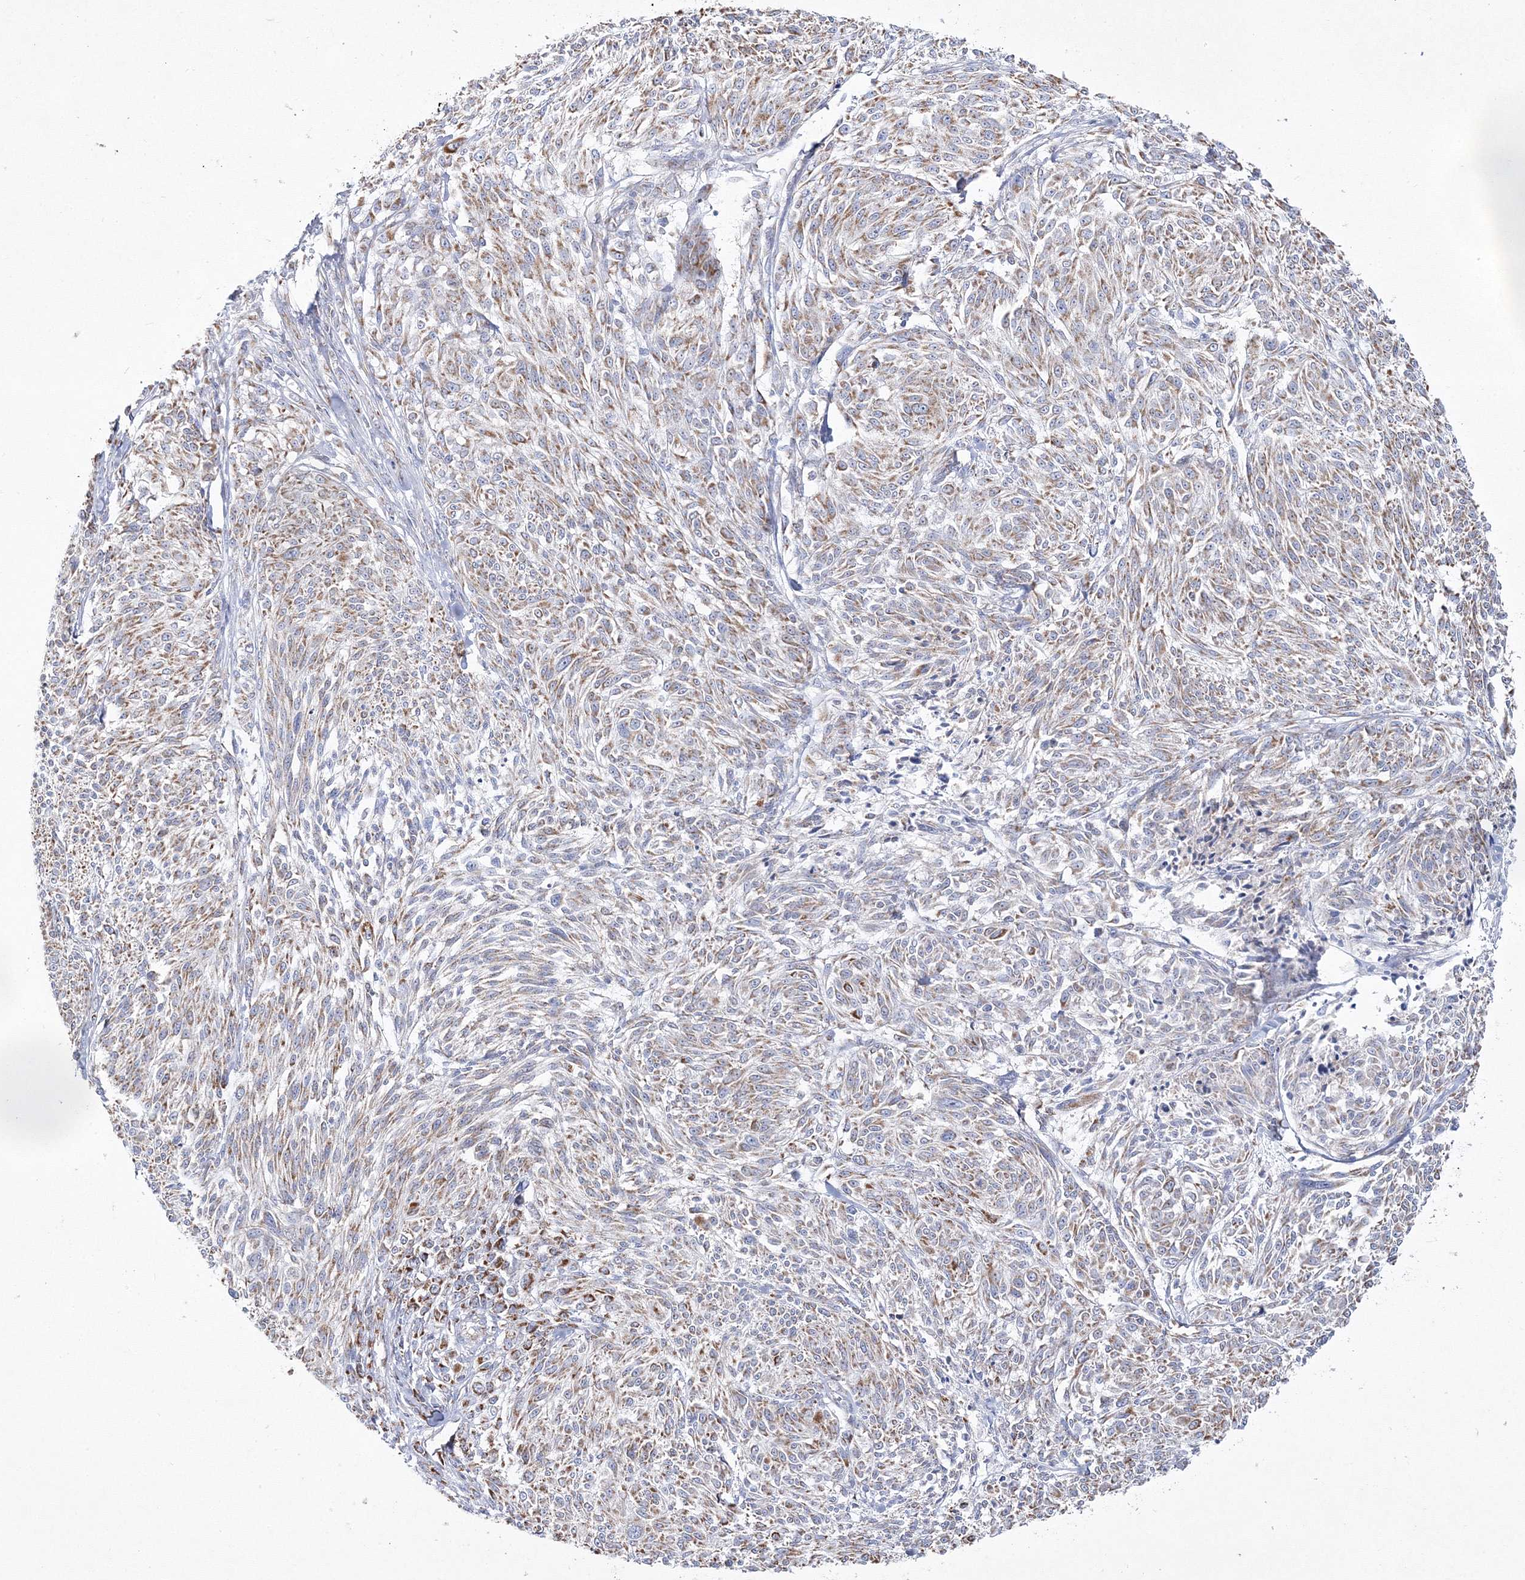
{"staining": {"intensity": "moderate", "quantity": "25%-75%", "location": "cytoplasmic/membranous"}, "tissue": "melanoma", "cell_type": "Tumor cells", "image_type": "cancer", "snomed": [{"axis": "morphology", "description": "Malignant melanoma, NOS"}, {"axis": "topography", "description": "Skin of trunk"}], "caption": "Immunohistochemistry of human melanoma shows medium levels of moderate cytoplasmic/membranous staining in approximately 25%-75% of tumor cells.", "gene": "HIBCH", "patient": {"sex": "male", "age": 71}}